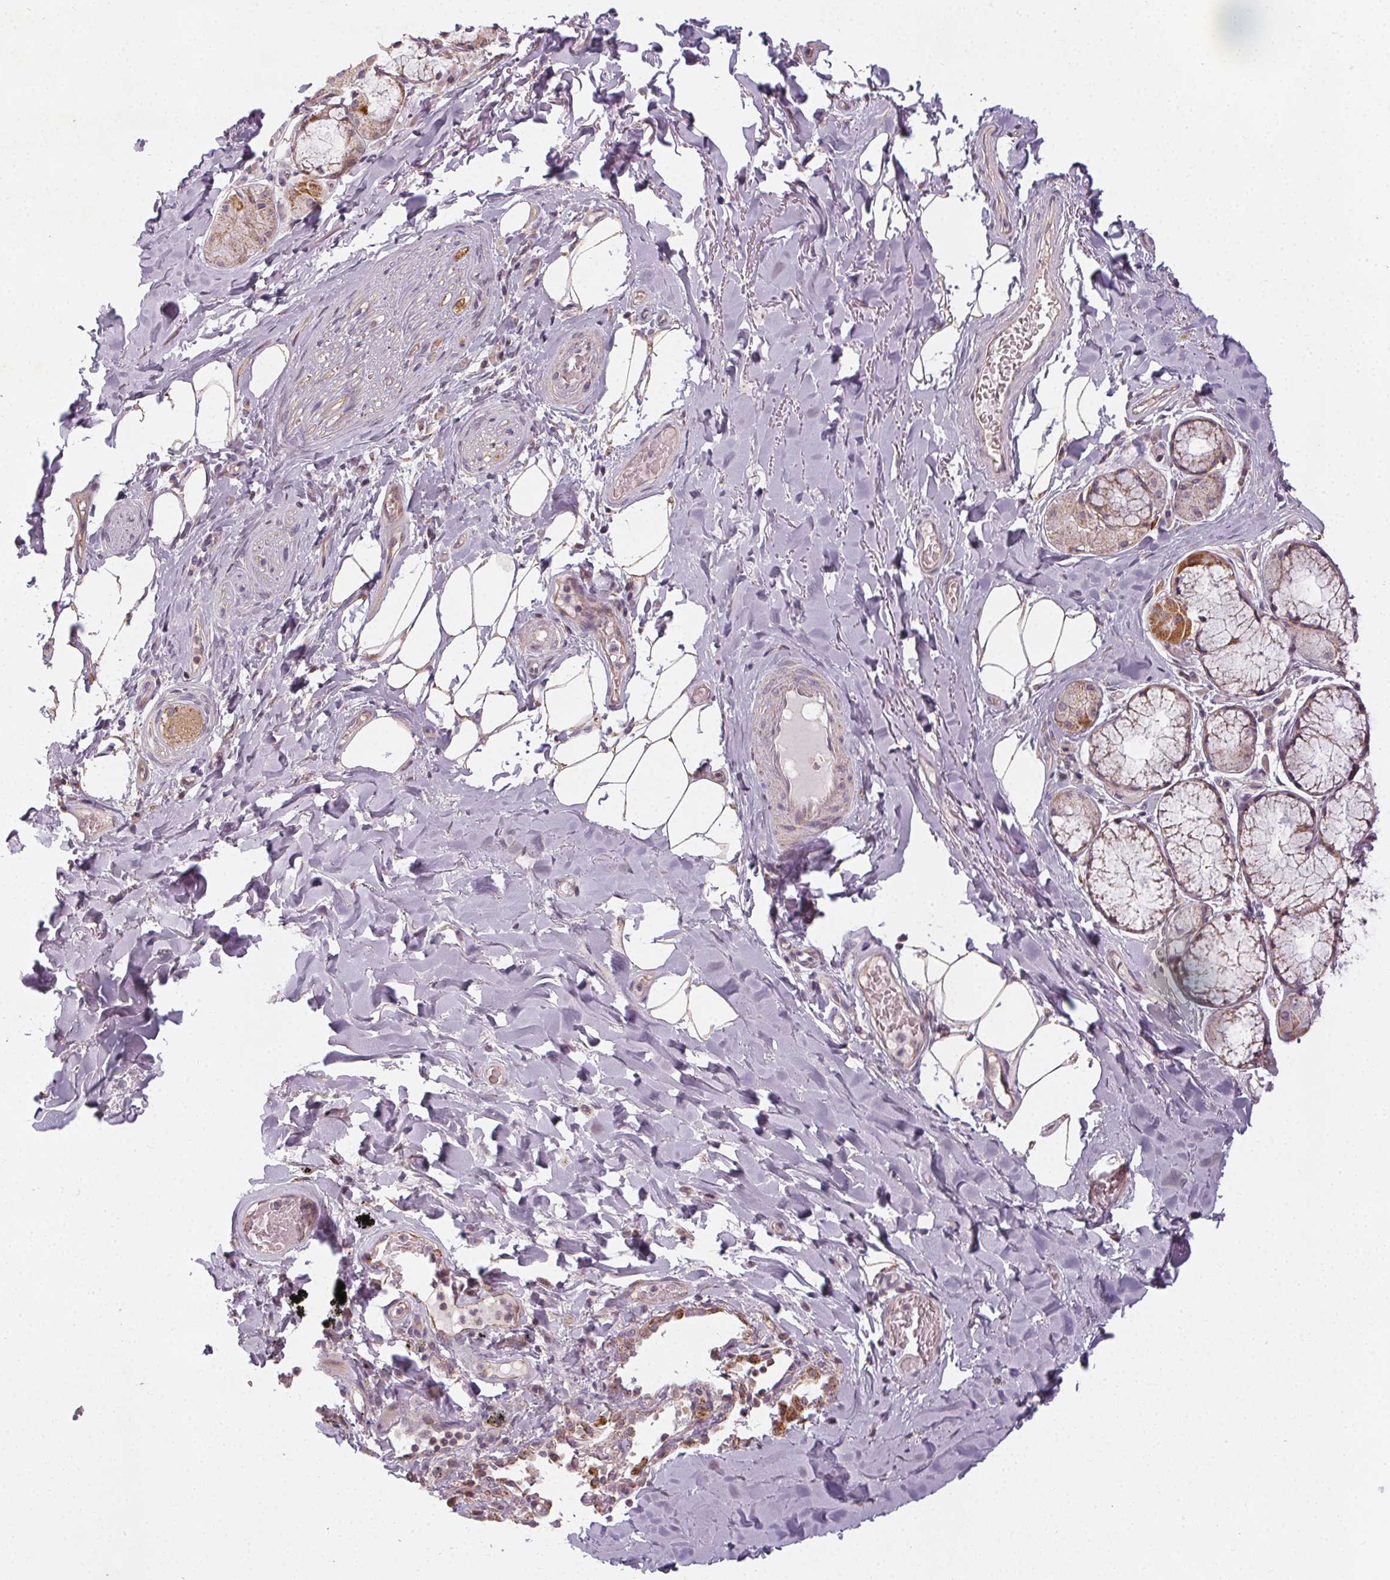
{"staining": {"intensity": "negative", "quantity": "none", "location": "none"}, "tissue": "adipose tissue", "cell_type": "Adipocytes", "image_type": "normal", "snomed": [{"axis": "morphology", "description": "Normal tissue, NOS"}, {"axis": "topography", "description": "Cartilage tissue"}, {"axis": "topography", "description": "Bronchus"}], "caption": "A micrograph of adipose tissue stained for a protein demonstrates no brown staining in adipocytes. The staining was performed using DAB to visualize the protein expression in brown, while the nuclei were stained in blue with hematoxylin (Magnification: 20x).", "gene": "NCOA4", "patient": {"sex": "male", "age": 64}}